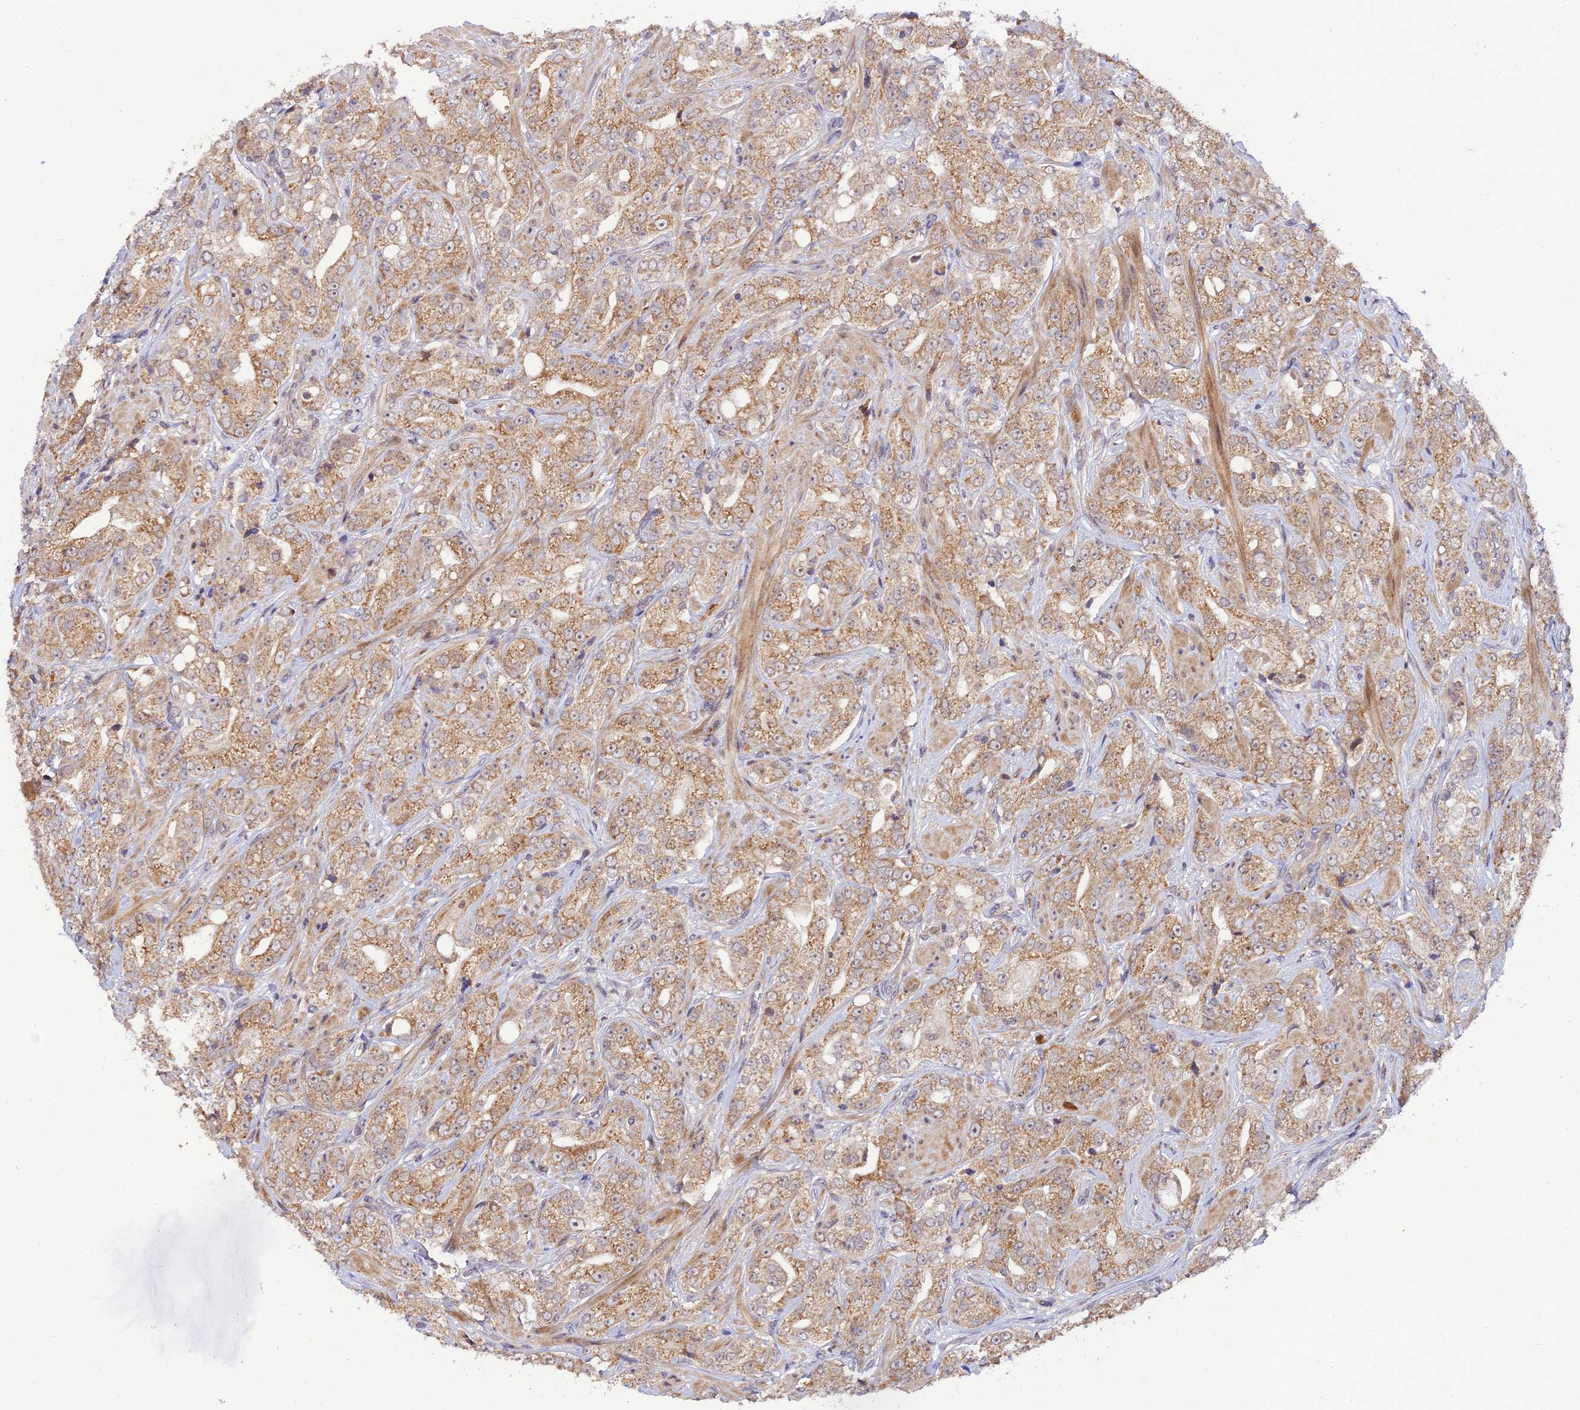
{"staining": {"intensity": "moderate", "quantity": ">75%", "location": "cytoplasmic/membranous"}, "tissue": "prostate cancer", "cell_type": "Tumor cells", "image_type": "cancer", "snomed": [{"axis": "morphology", "description": "Adenocarcinoma, Low grade"}, {"axis": "topography", "description": "Prostate"}], "caption": "This image exhibits immunohistochemistry staining of prostate cancer (low-grade adenocarcinoma), with medium moderate cytoplasmic/membranous staining in about >75% of tumor cells.", "gene": "REV1", "patient": {"sex": "male", "age": 67}}